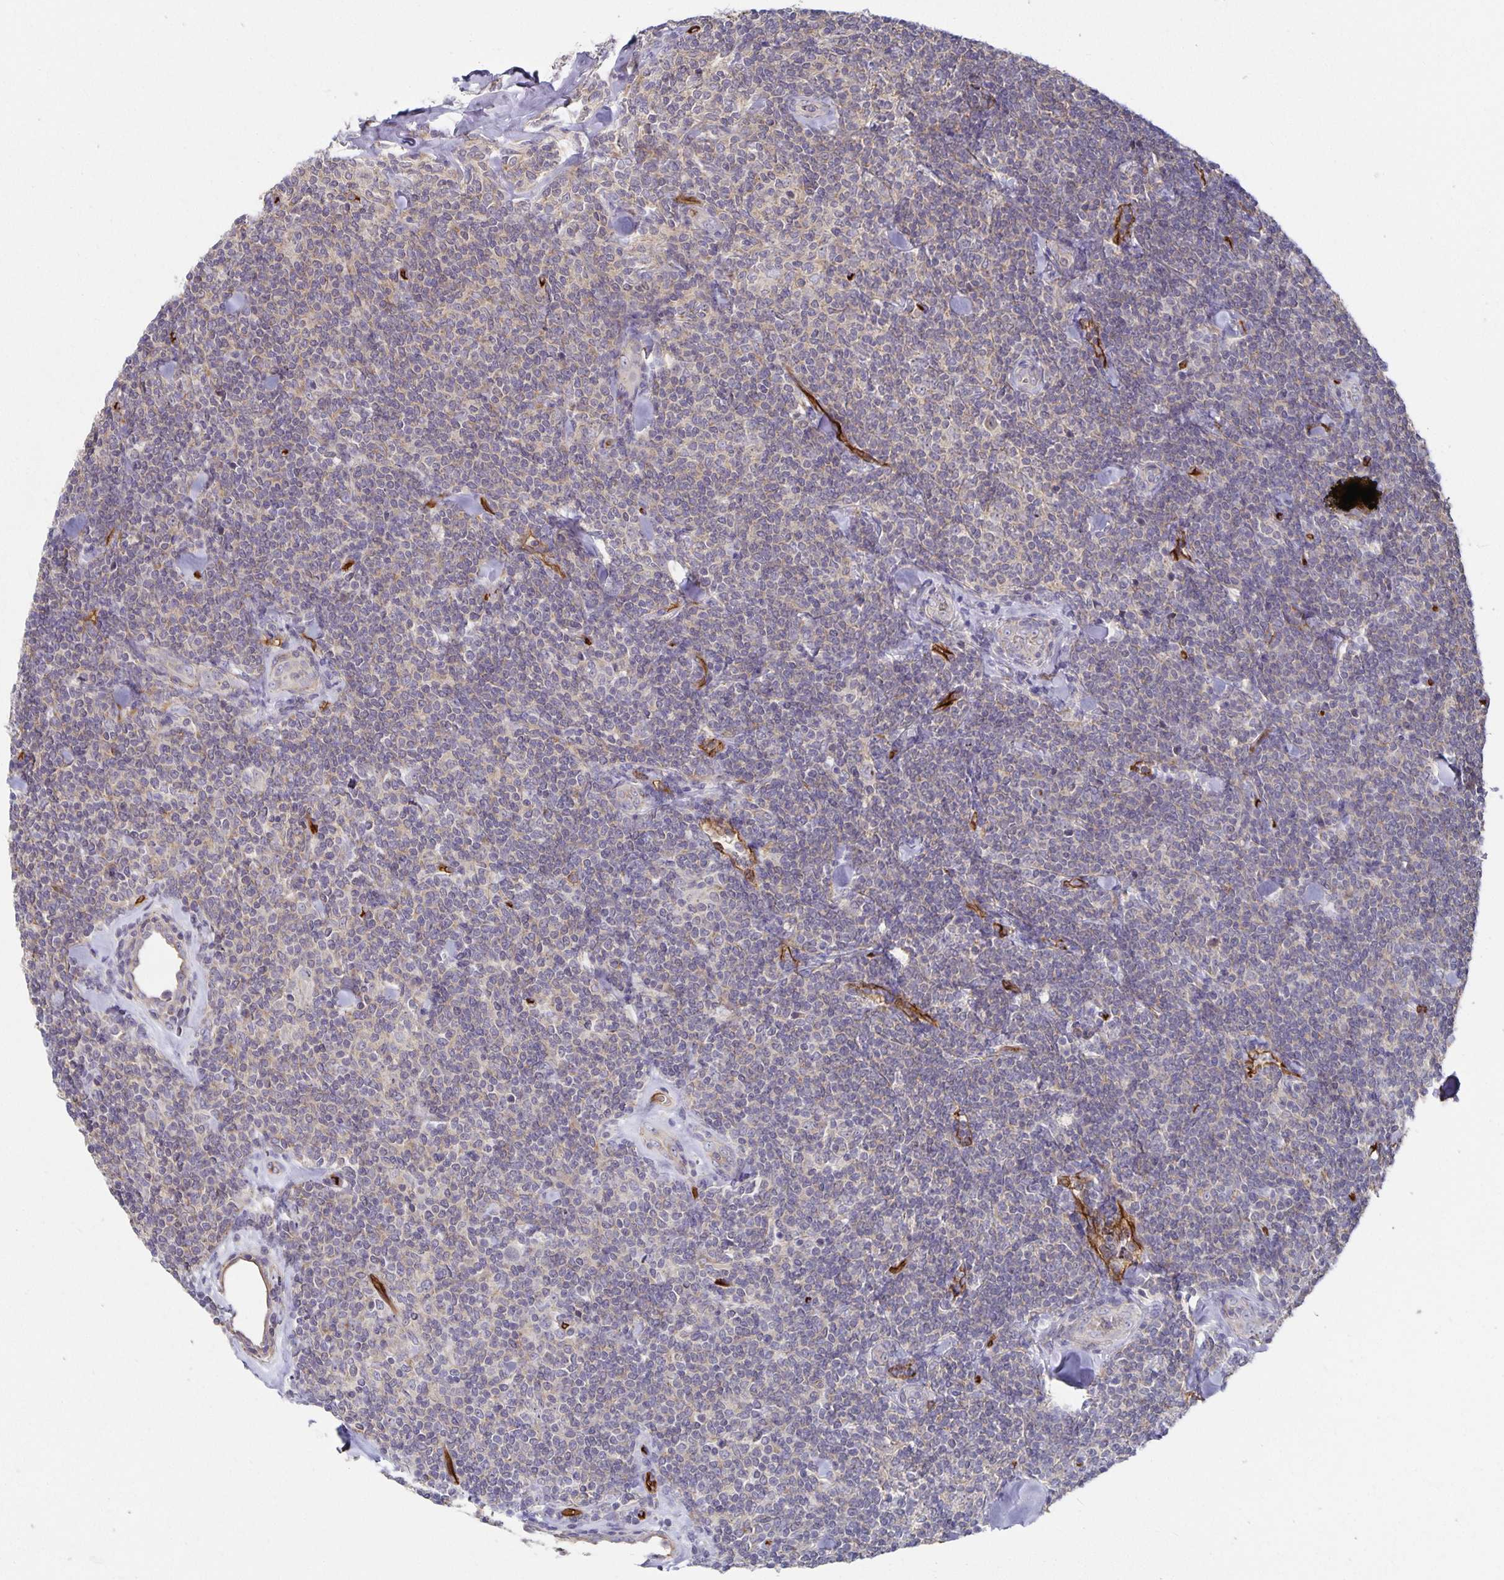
{"staining": {"intensity": "negative", "quantity": "none", "location": "none"}, "tissue": "lymphoma", "cell_type": "Tumor cells", "image_type": "cancer", "snomed": [{"axis": "morphology", "description": "Malignant lymphoma, non-Hodgkin's type, Low grade"}, {"axis": "topography", "description": "Lymph node"}], "caption": "A photomicrograph of low-grade malignant lymphoma, non-Hodgkin's type stained for a protein shows no brown staining in tumor cells.", "gene": "PODXL", "patient": {"sex": "female", "age": 56}}